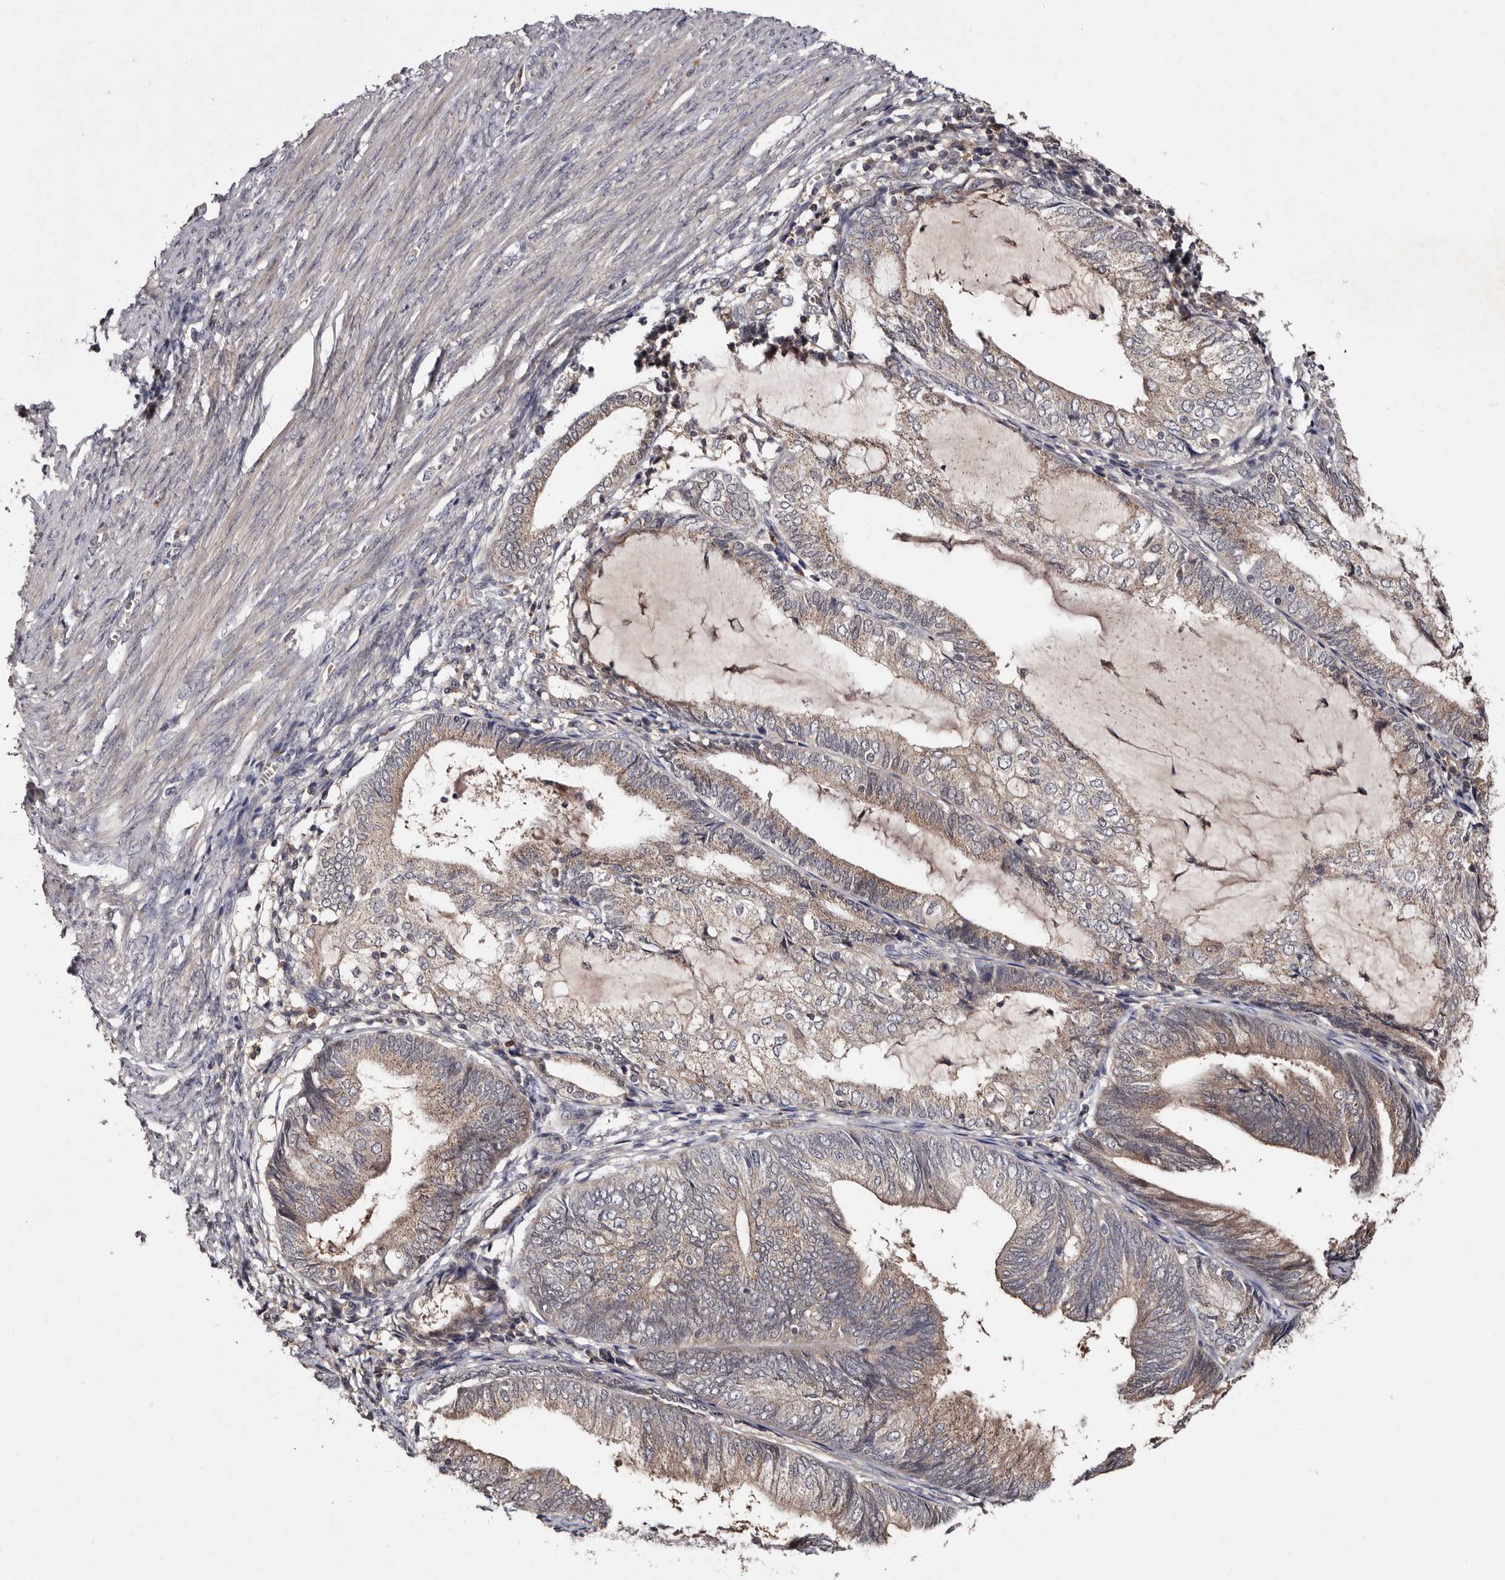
{"staining": {"intensity": "weak", "quantity": "25%-75%", "location": "cytoplasmic/membranous"}, "tissue": "endometrial cancer", "cell_type": "Tumor cells", "image_type": "cancer", "snomed": [{"axis": "morphology", "description": "Adenocarcinoma, NOS"}, {"axis": "topography", "description": "Endometrium"}], "caption": "This histopathology image shows IHC staining of endometrial adenocarcinoma, with low weak cytoplasmic/membranous positivity in about 25%-75% of tumor cells.", "gene": "DNPH1", "patient": {"sex": "female", "age": 81}}